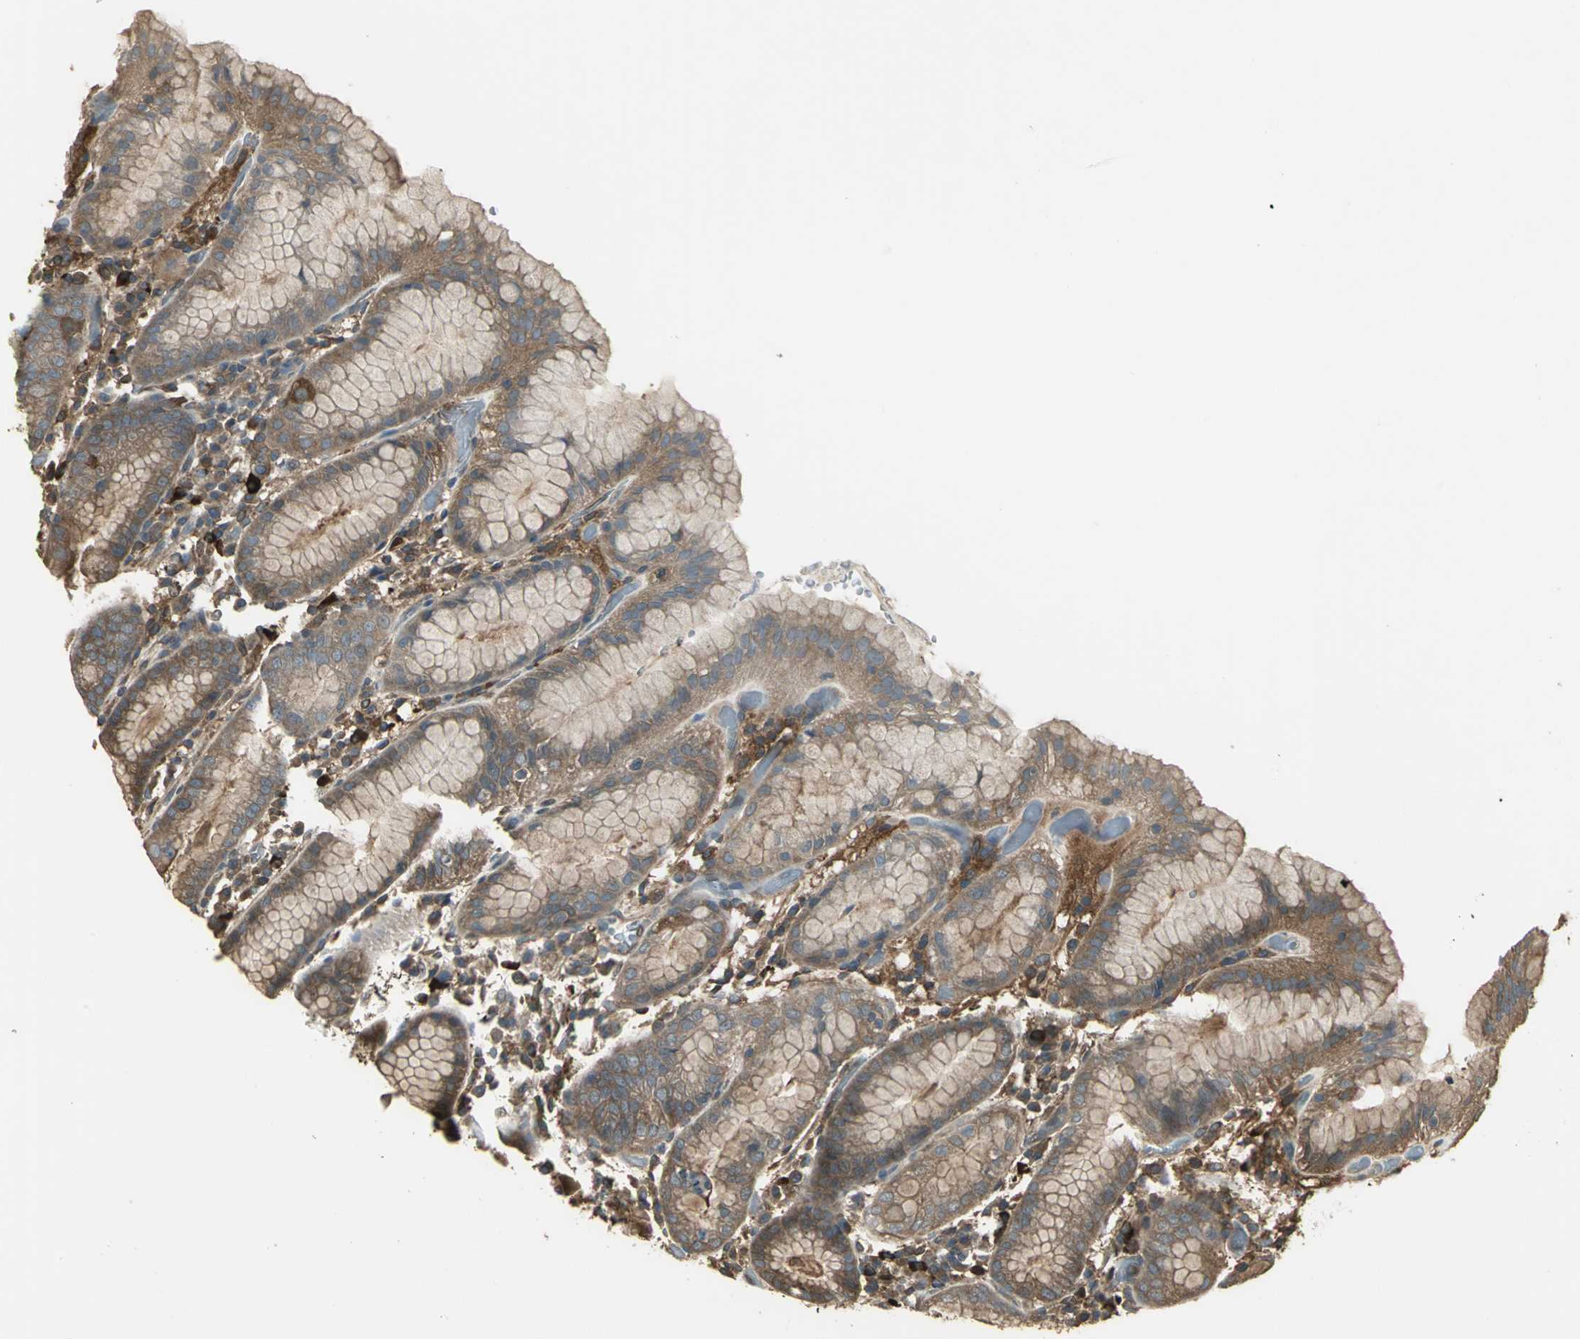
{"staining": {"intensity": "moderate", "quantity": ">75%", "location": "cytoplasmic/membranous"}, "tissue": "stomach", "cell_type": "Glandular cells", "image_type": "normal", "snomed": [{"axis": "morphology", "description": "Normal tissue, NOS"}, {"axis": "topography", "description": "Stomach"}, {"axis": "topography", "description": "Stomach, lower"}], "caption": "About >75% of glandular cells in unremarkable human stomach display moderate cytoplasmic/membranous protein positivity as visualized by brown immunohistochemical staining.", "gene": "PRXL2B", "patient": {"sex": "female", "age": 75}}